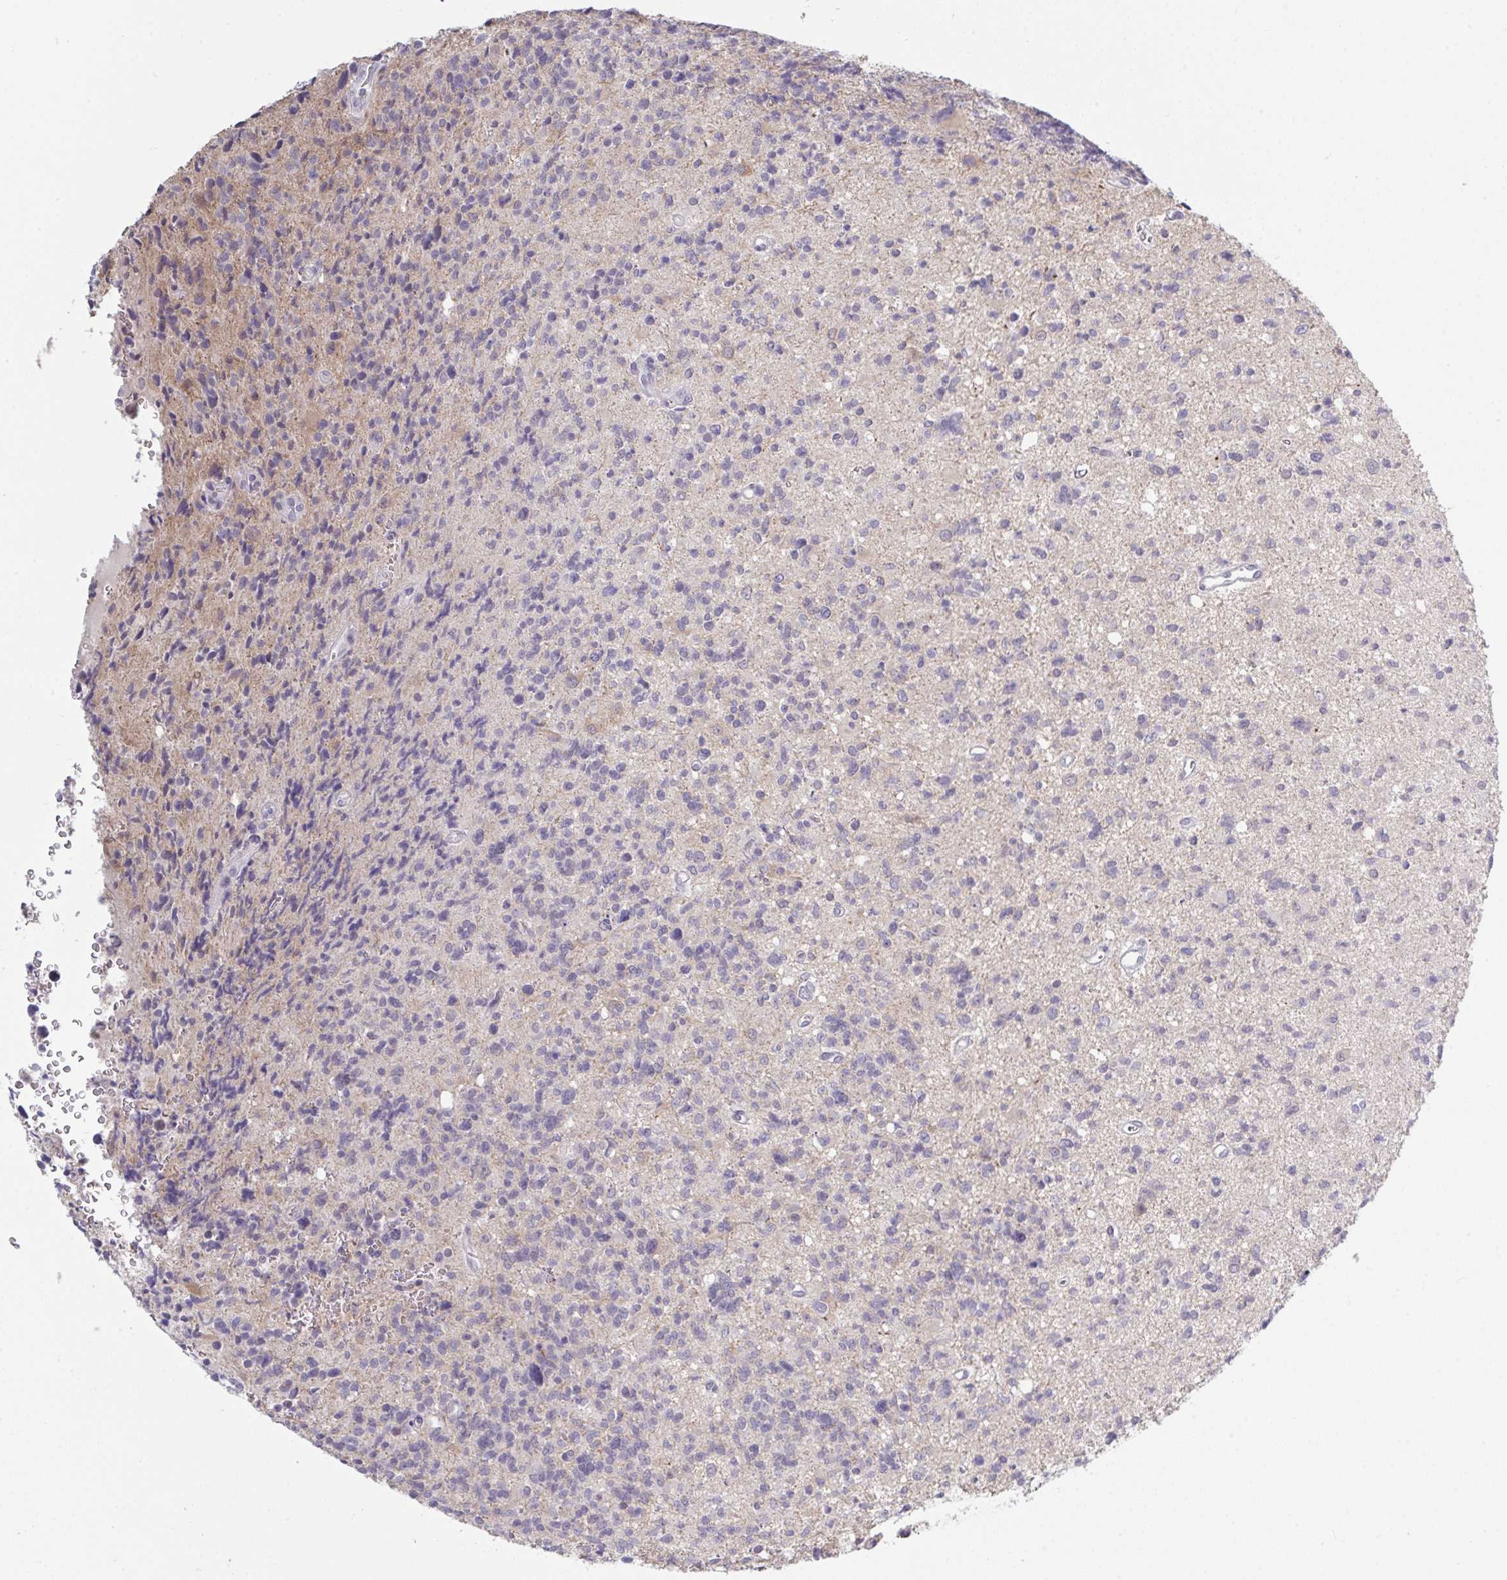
{"staining": {"intensity": "negative", "quantity": "none", "location": "none"}, "tissue": "glioma", "cell_type": "Tumor cells", "image_type": "cancer", "snomed": [{"axis": "morphology", "description": "Glioma, malignant, High grade"}, {"axis": "topography", "description": "Brain"}], "caption": "There is no significant staining in tumor cells of high-grade glioma (malignant).", "gene": "ZNF784", "patient": {"sex": "male", "age": 29}}